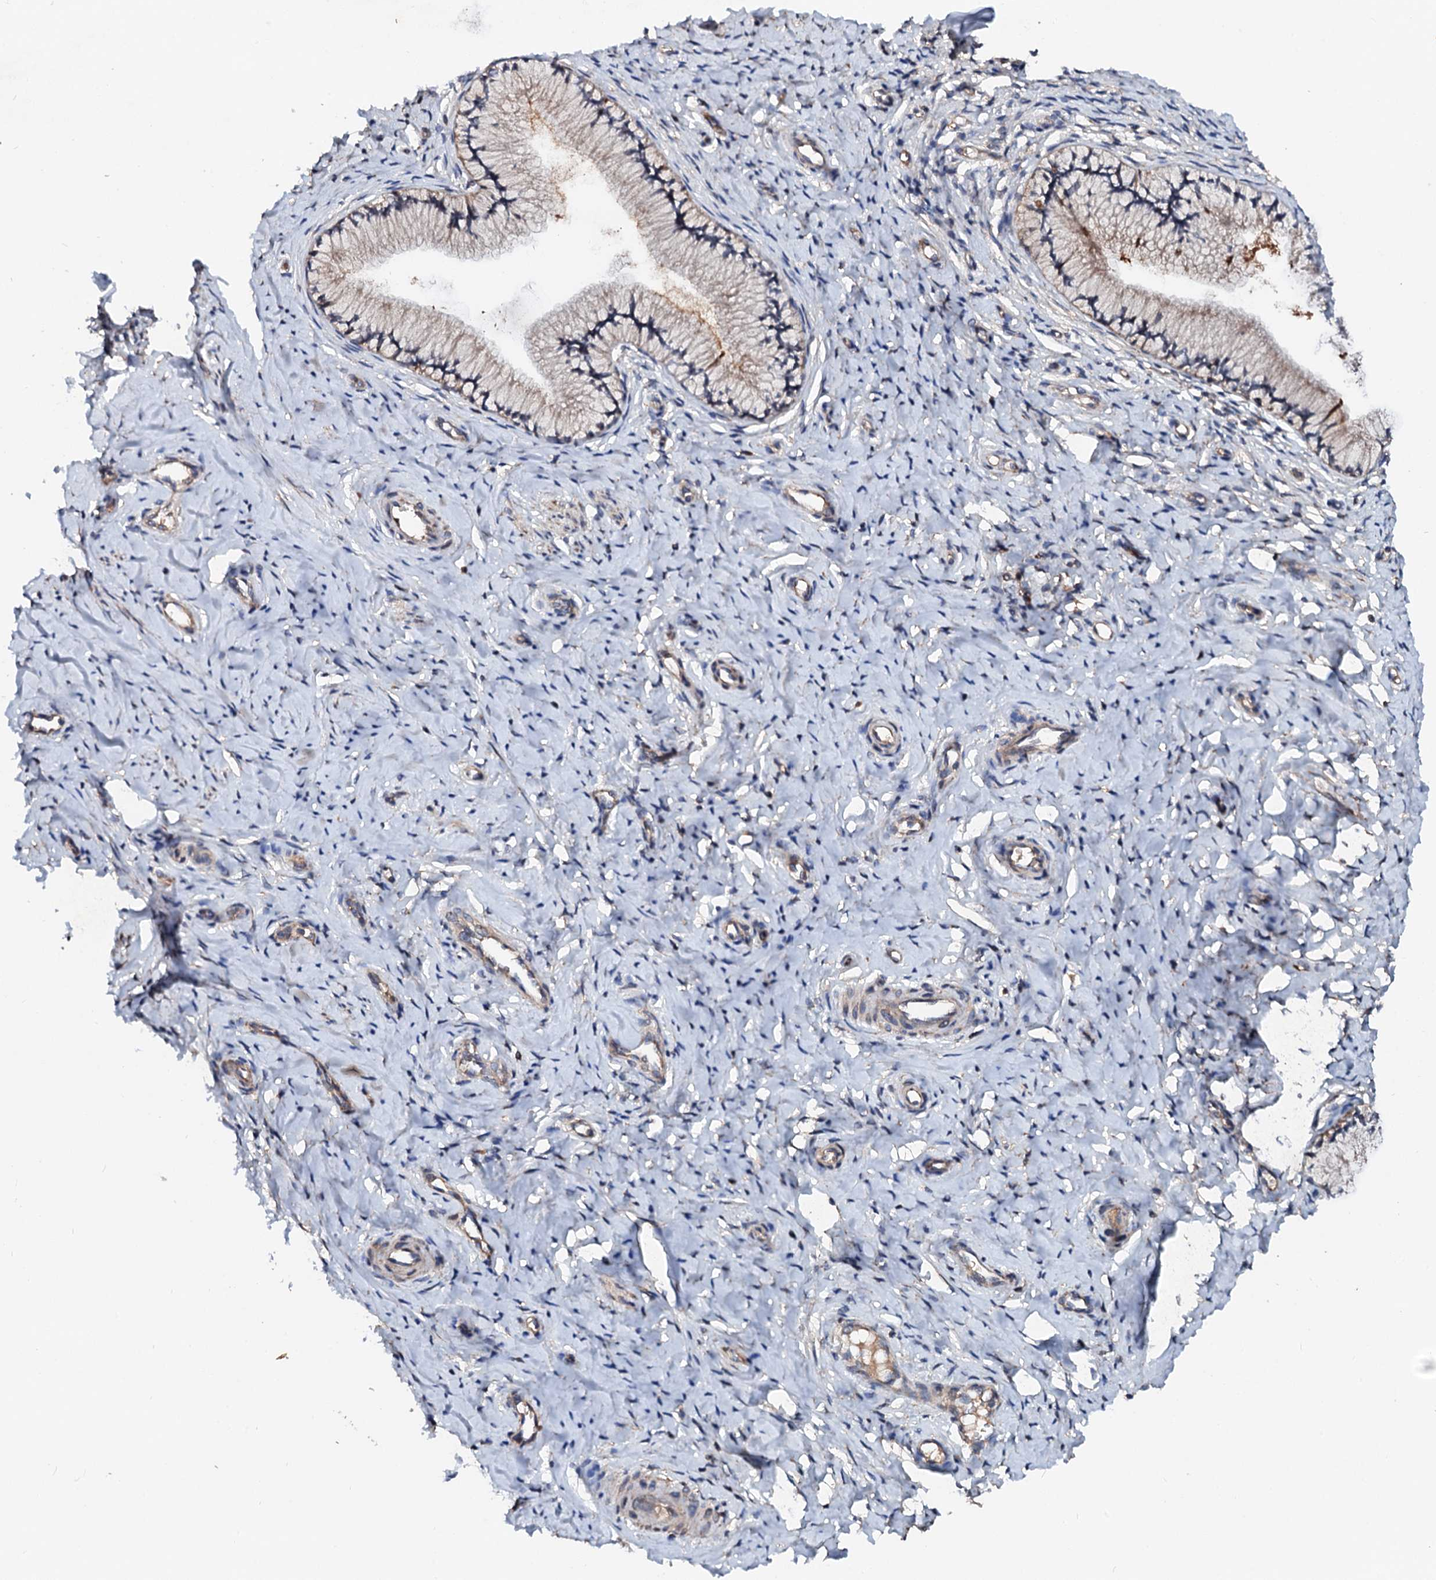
{"staining": {"intensity": "weak", "quantity": "<25%", "location": "cytoplasmic/membranous"}, "tissue": "cervix", "cell_type": "Glandular cells", "image_type": "normal", "snomed": [{"axis": "morphology", "description": "Normal tissue, NOS"}, {"axis": "topography", "description": "Cervix"}], "caption": "Immunohistochemistry (IHC) micrograph of benign cervix: cervix stained with DAB reveals no significant protein positivity in glandular cells. The staining was performed using DAB (3,3'-diaminobenzidine) to visualize the protein expression in brown, while the nuclei were stained in blue with hematoxylin (Magnification: 20x).", "gene": "EXTL1", "patient": {"sex": "female", "age": 36}}